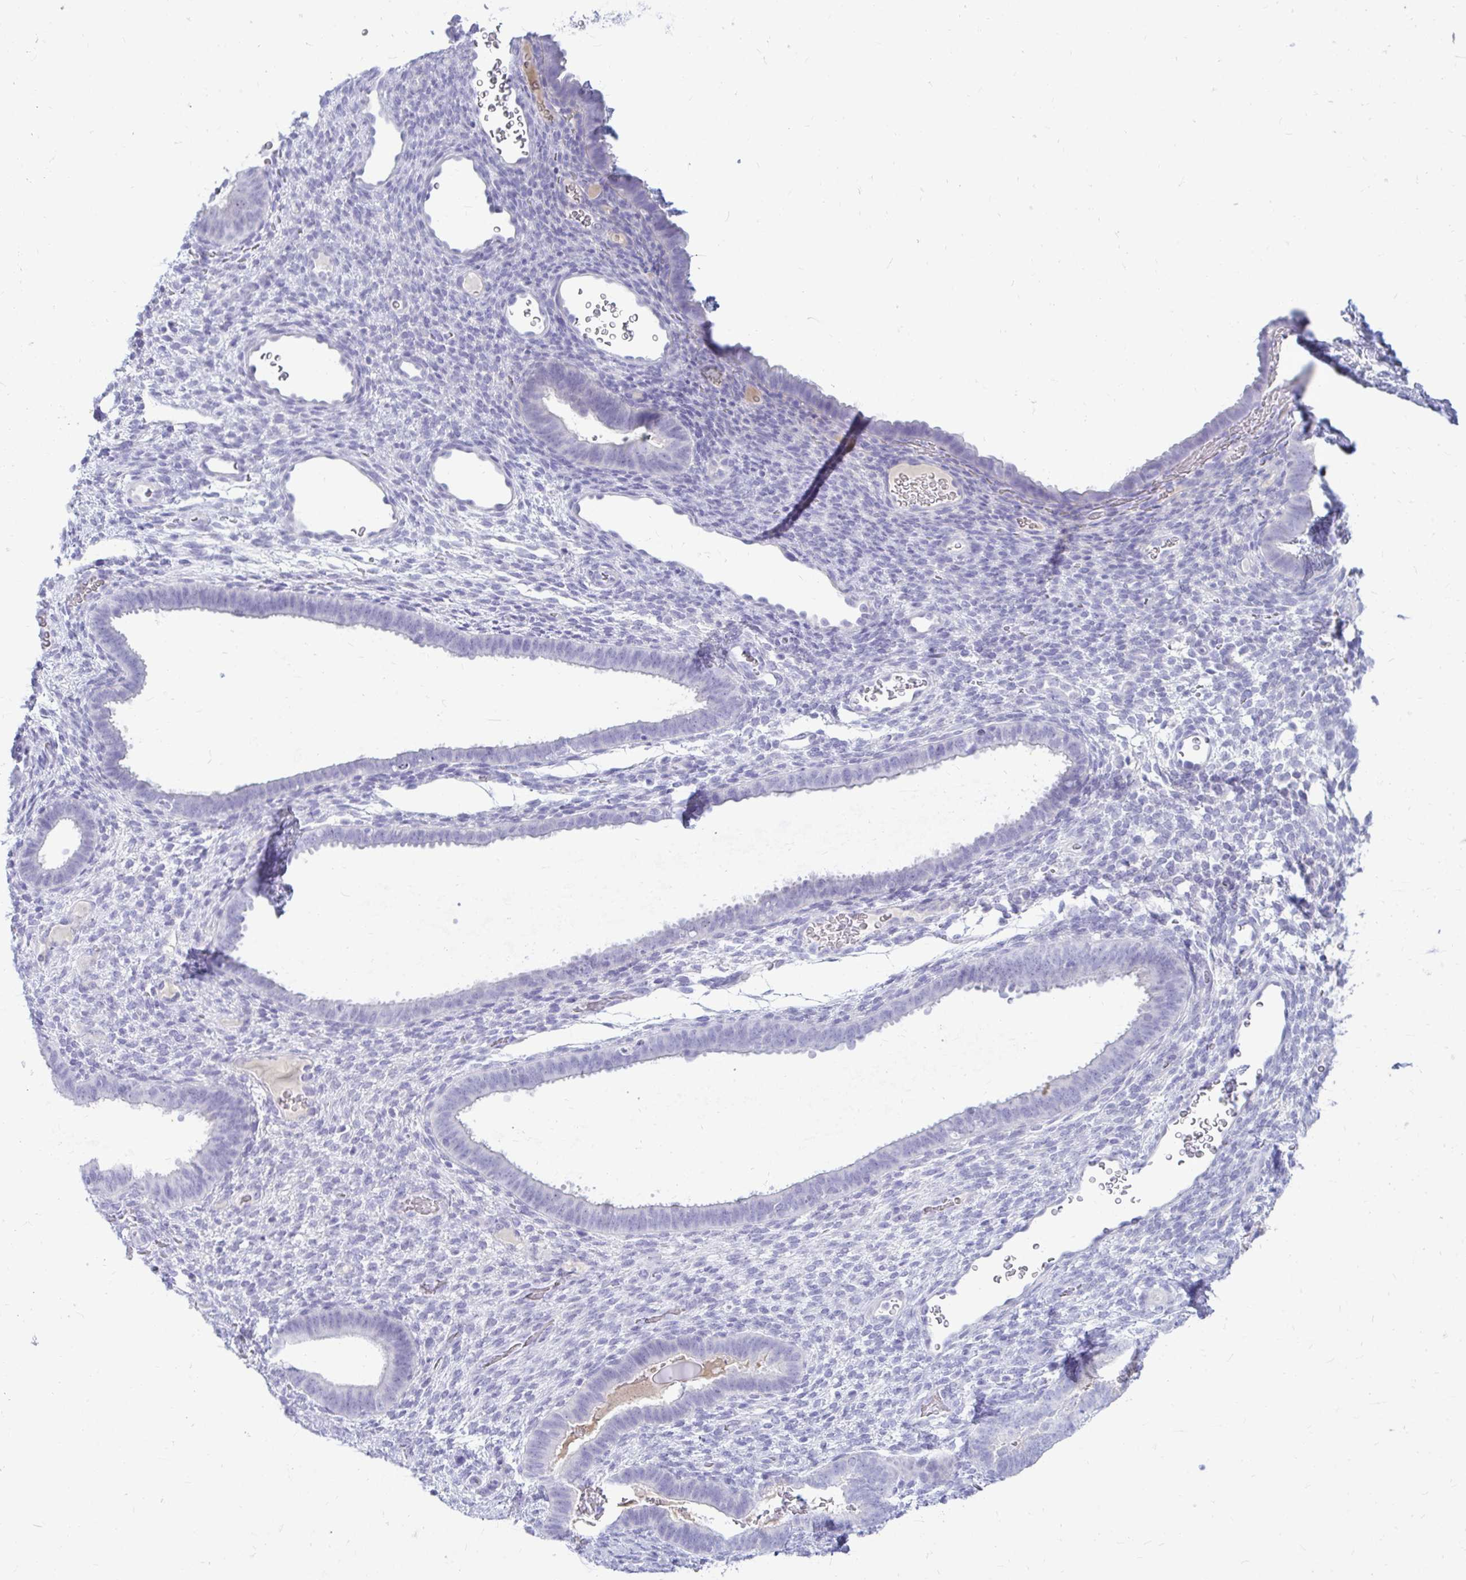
{"staining": {"intensity": "negative", "quantity": "none", "location": "none"}, "tissue": "endometrium", "cell_type": "Cells in endometrial stroma", "image_type": "normal", "snomed": [{"axis": "morphology", "description": "Normal tissue, NOS"}, {"axis": "topography", "description": "Endometrium"}], "caption": "Immunohistochemistry (IHC) micrograph of normal human endometrium stained for a protein (brown), which reveals no positivity in cells in endometrial stroma. The staining is performed using DAB (3,3'-diaminobenzidine) brown chromogen with nuclei counter-stained in using hematoxylin.", "gene": "NANOGNB", "patient": {"sex": "female", "age": 34}}